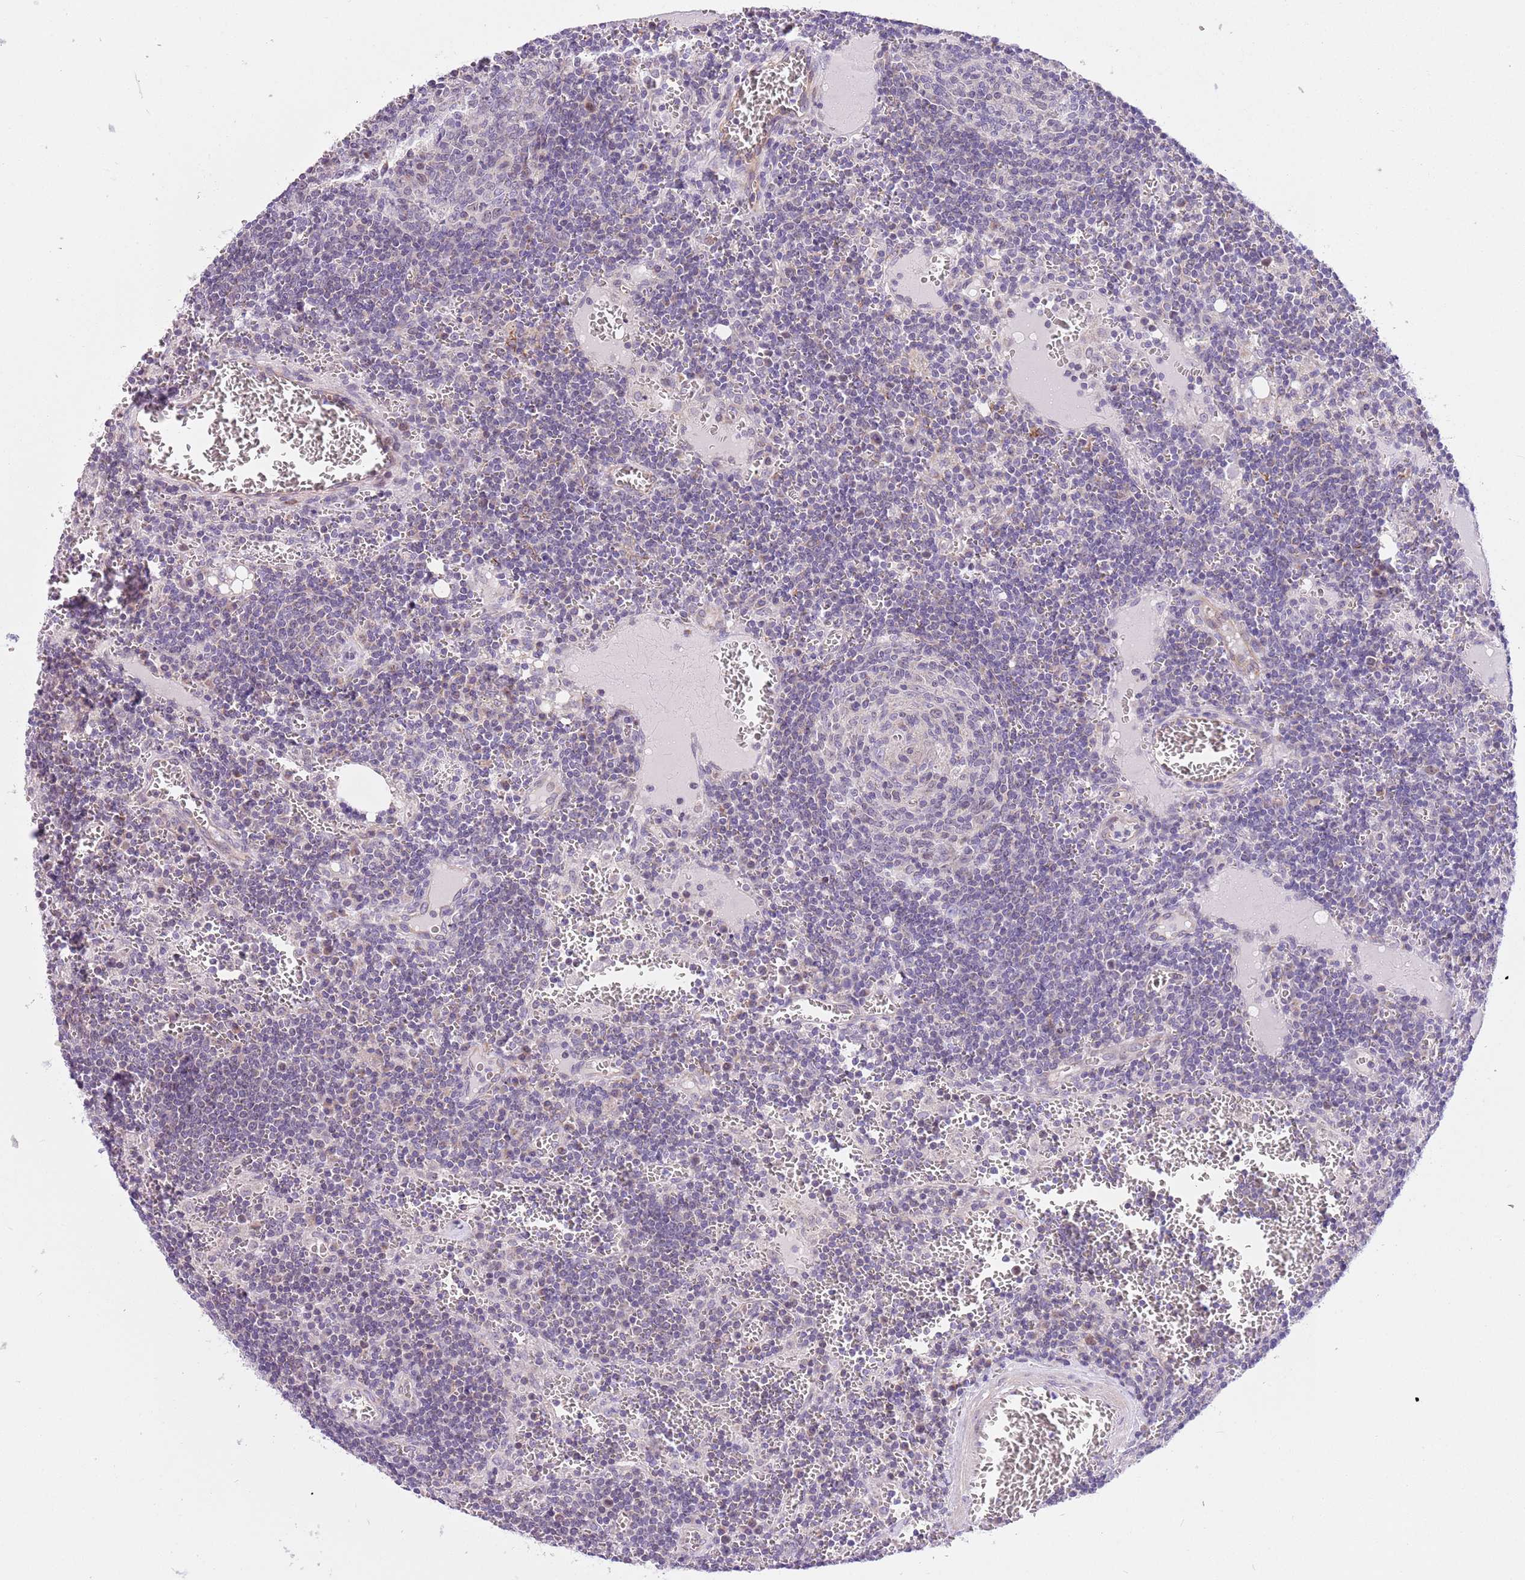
{"staining": {"intensity": "negative", "quantity": "none", "location": "none"}, "tissue": "lymph node", "cell_type": "Germinal center cells", "image_type": "normal", "snomed": [{"axis": "morphology", "description": "Normal tissue, NOS"}, {"axis": "topography", "description": "Lymph node"}], "caption": "This histopathology image is of normal lymph node stained with IHC to label a protein in brown with the nuclei are counter-stained blue. There is no staining in germinal center cells.", "gene": "NET1", "patient": {"sex": "female", "age": 73}}